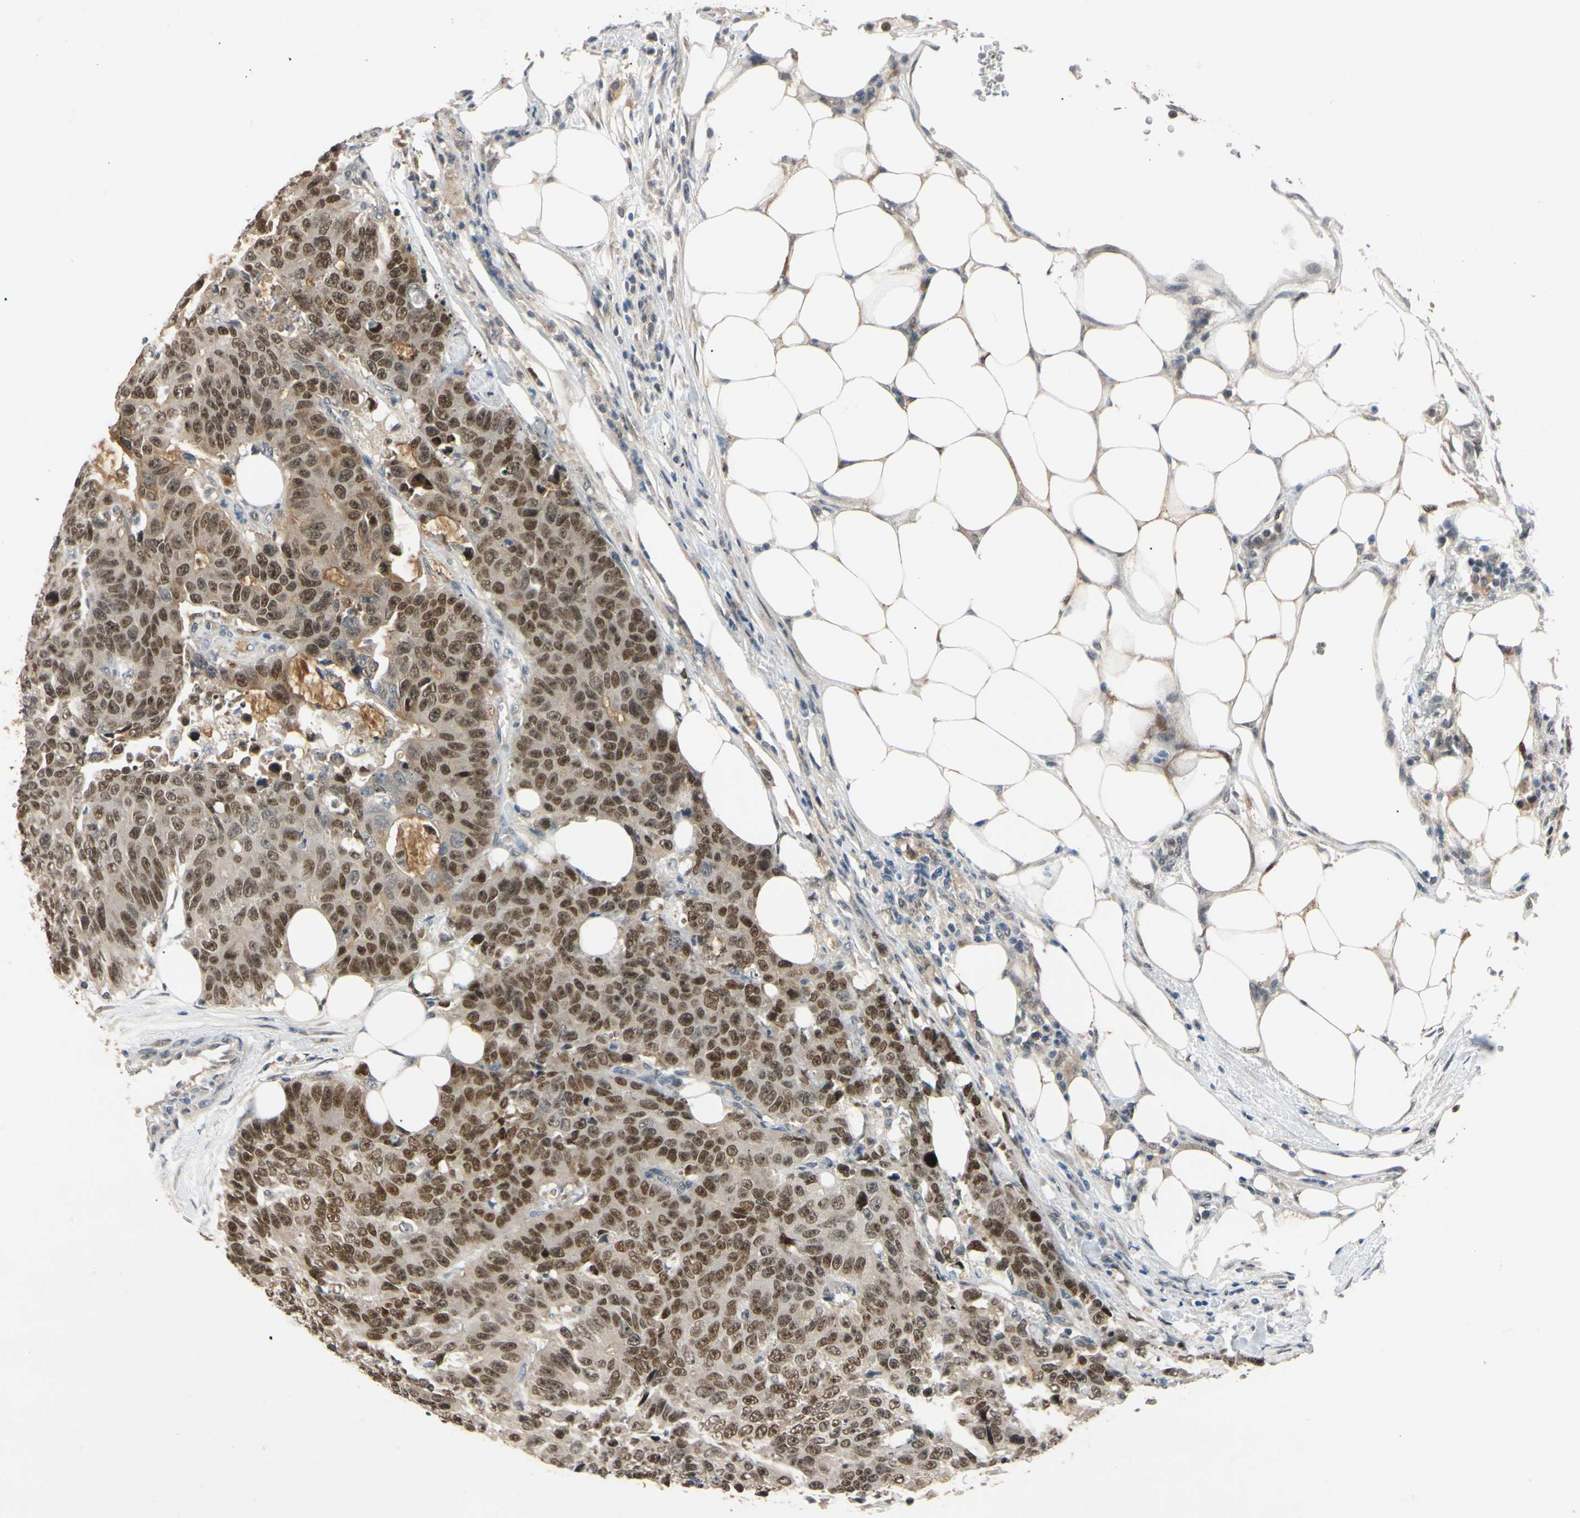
{"staining": {"intensity": "strong", "quantity": ">75%", "location": "cytoplasmic/membranous,nuclear"}, "tissue": "colorectal cancer", "cell_type": "Tumor cells", "image_type": "cancer", "snomed": [{"axis": "morphology", "description": "Adenocarcinoma, NOS"}, {"axis": "topography", "description": "Colon"}], "caption": "Human adenocarcinoma (colorectal) stained for a protein (brown) displays strong cytoplasmic/membranous and nuclear positive staining in about >75% of tumor cells.", "gene": "RIOX2", "patient": {"sex": "female", "age": 86}}